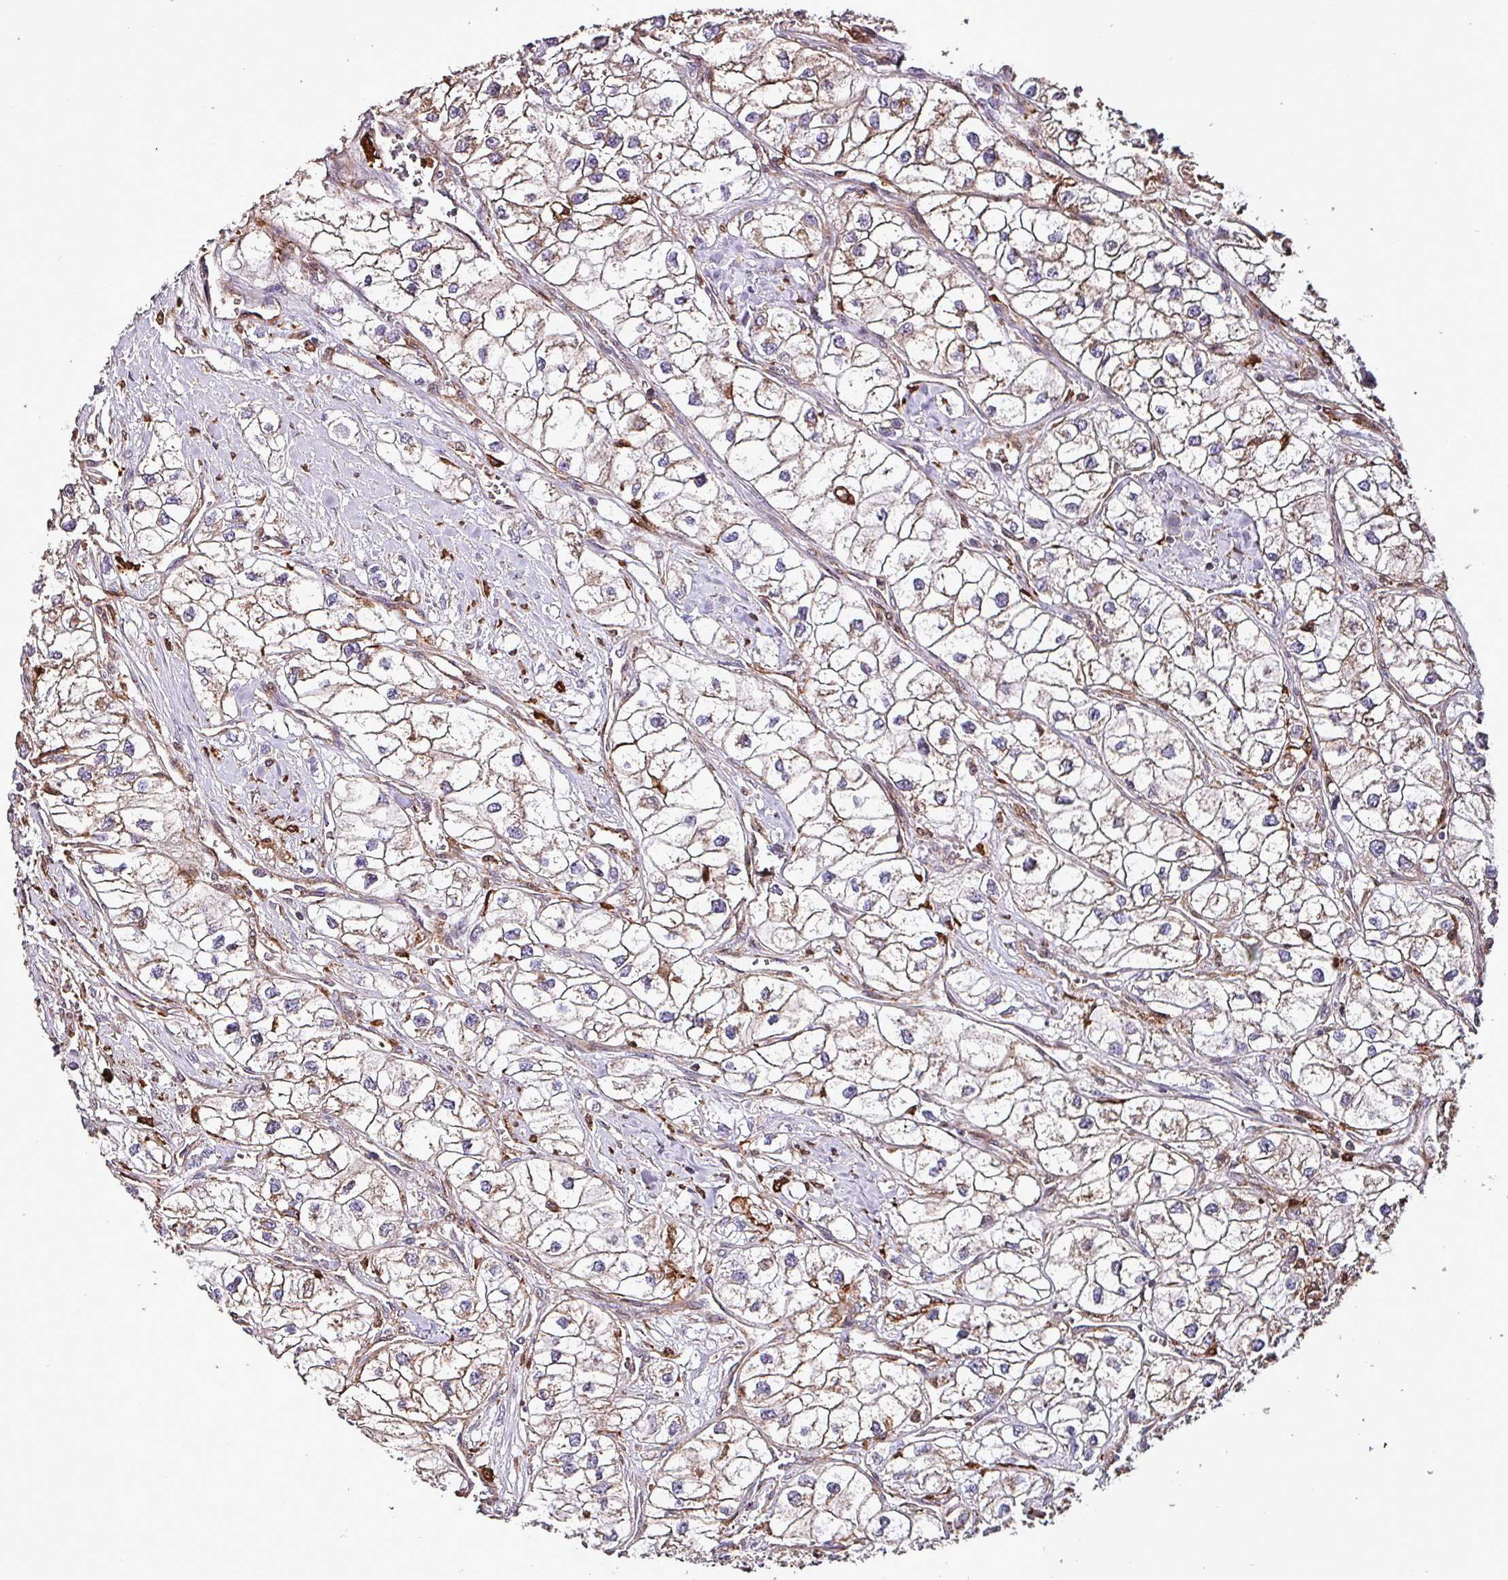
{"staining": {"intensity": "negative", "quantity": "none", "location": "none"}, "tissue": "renal cancer", "cell_type": "Tumor cells", "image_type": "cancer", "snomed": [{"axis": "morphology", "description": "Adenocarcinoma, NOS"}, {"axis": "topography", "description": "Kidney"}], "caption": "The micrograph shows no significant staining in tumor cells of renal cancer.", "gene": "SCIN", "patient": {"sex": "male", "age": 59}}